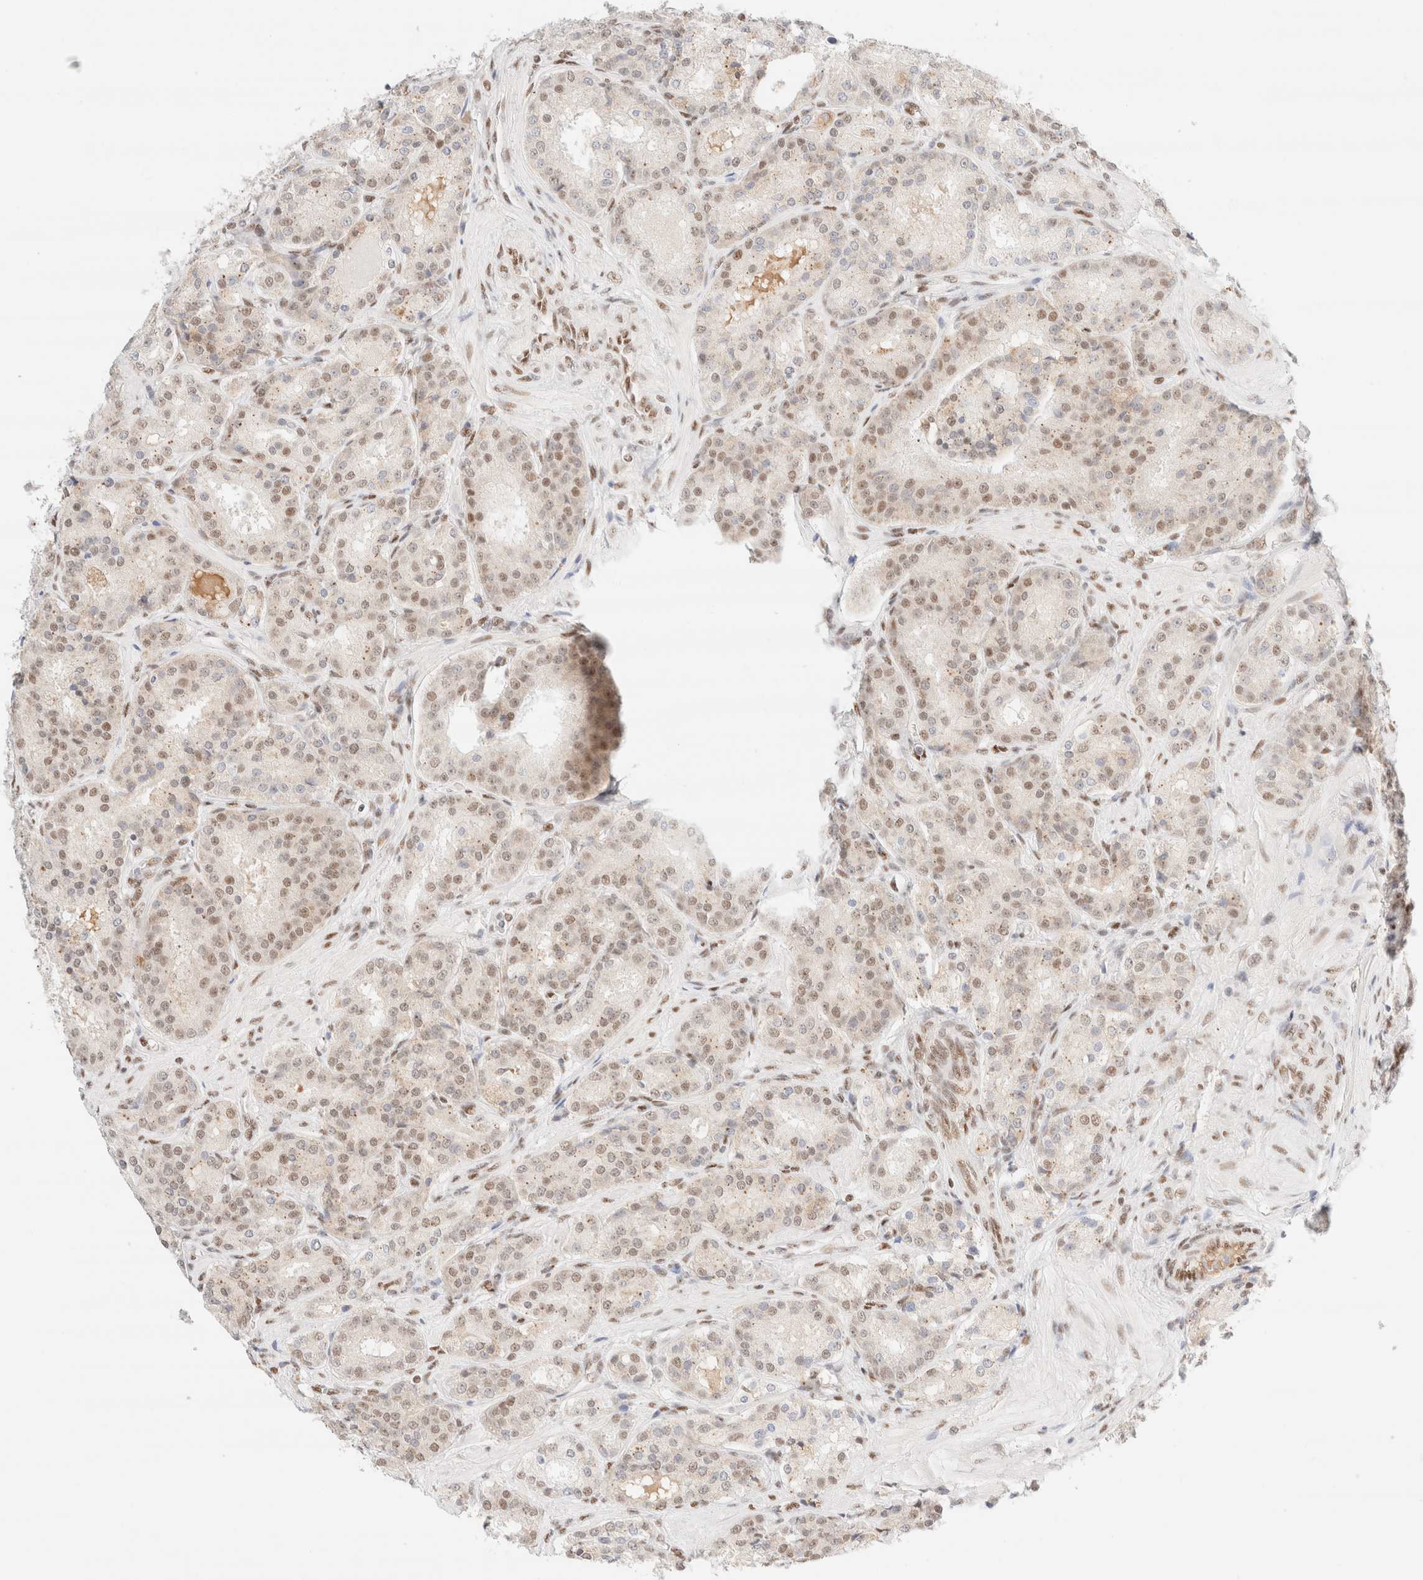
{"staining": {"intensity": "moderate", "quantity": ">75%", "location": "nuclear"}, "tissue": "prostate cancer", "cell_type": "Tumor cells", "image_type": "cancer", "snomed": [{"axis": "morphology", "description": "Adenocarcinoma, High grade"}, {"axis": "topography", "description": "Prostate"}], "caption": "This photomicrograph exhibits IHC staining of human prostate high-grade adenocarcinoma, with medium moderate nuclear staining in about >75% of tumor cells.", "gene": "CIC", "patient": {"sex": "male", "age": 60}}